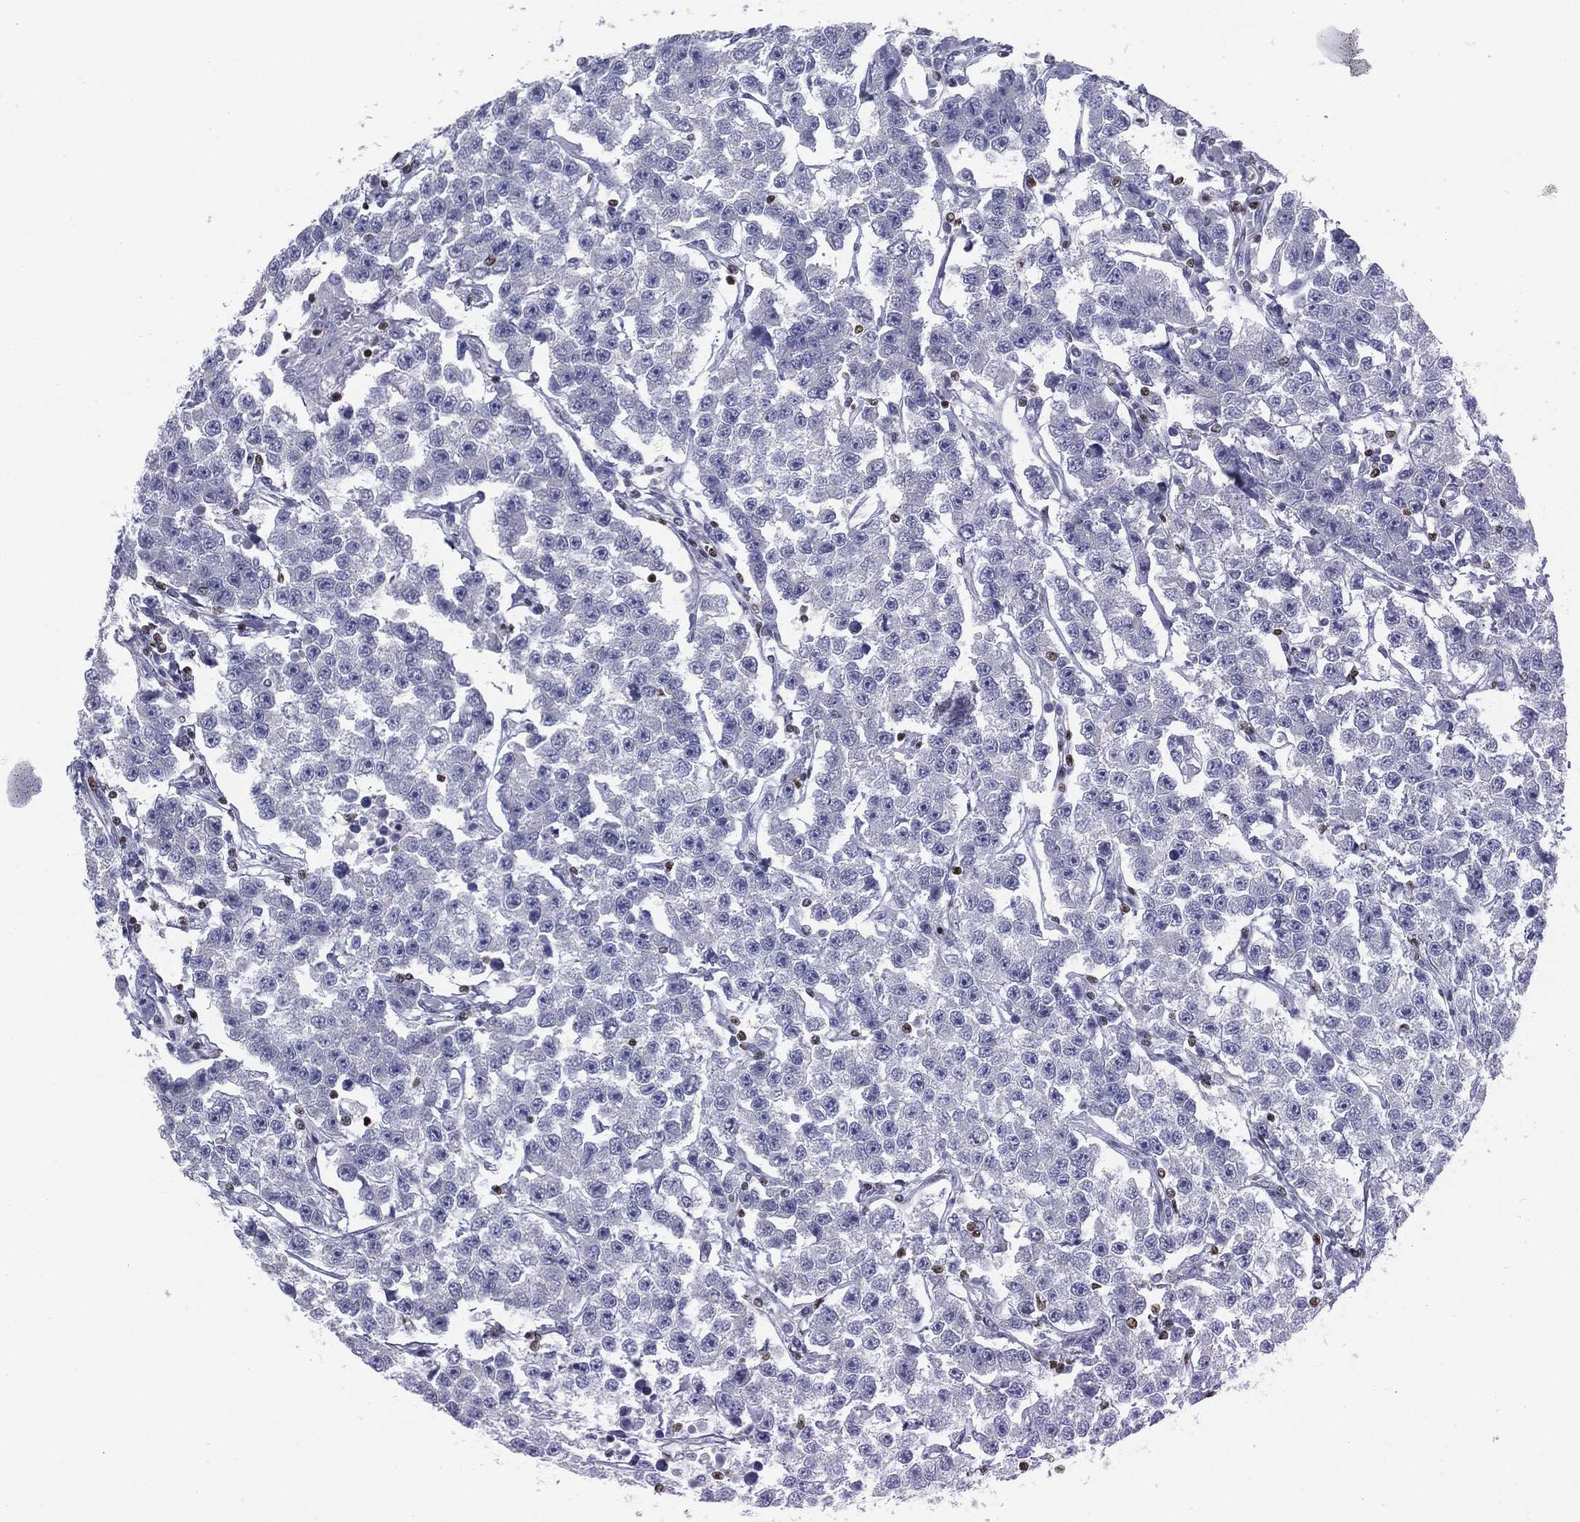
{"staining": {"intensity": "negative", "quantity": "none", "location": "none"}, "tissue": "testis cancer", "cell_type": "Tumor cells", "image_type": "cancer", "snomed": [{"axis": "morphology", "description": "Seminoma, NOS"}, {"axis": "topography", "description": "Testis"}], "caption": "Immunohistochemical staining of human testis seminoma reveals no significant positivity in tumor cells.", "gene": "PYHIN1", "patient": {"sex": "male", "age": 59}}